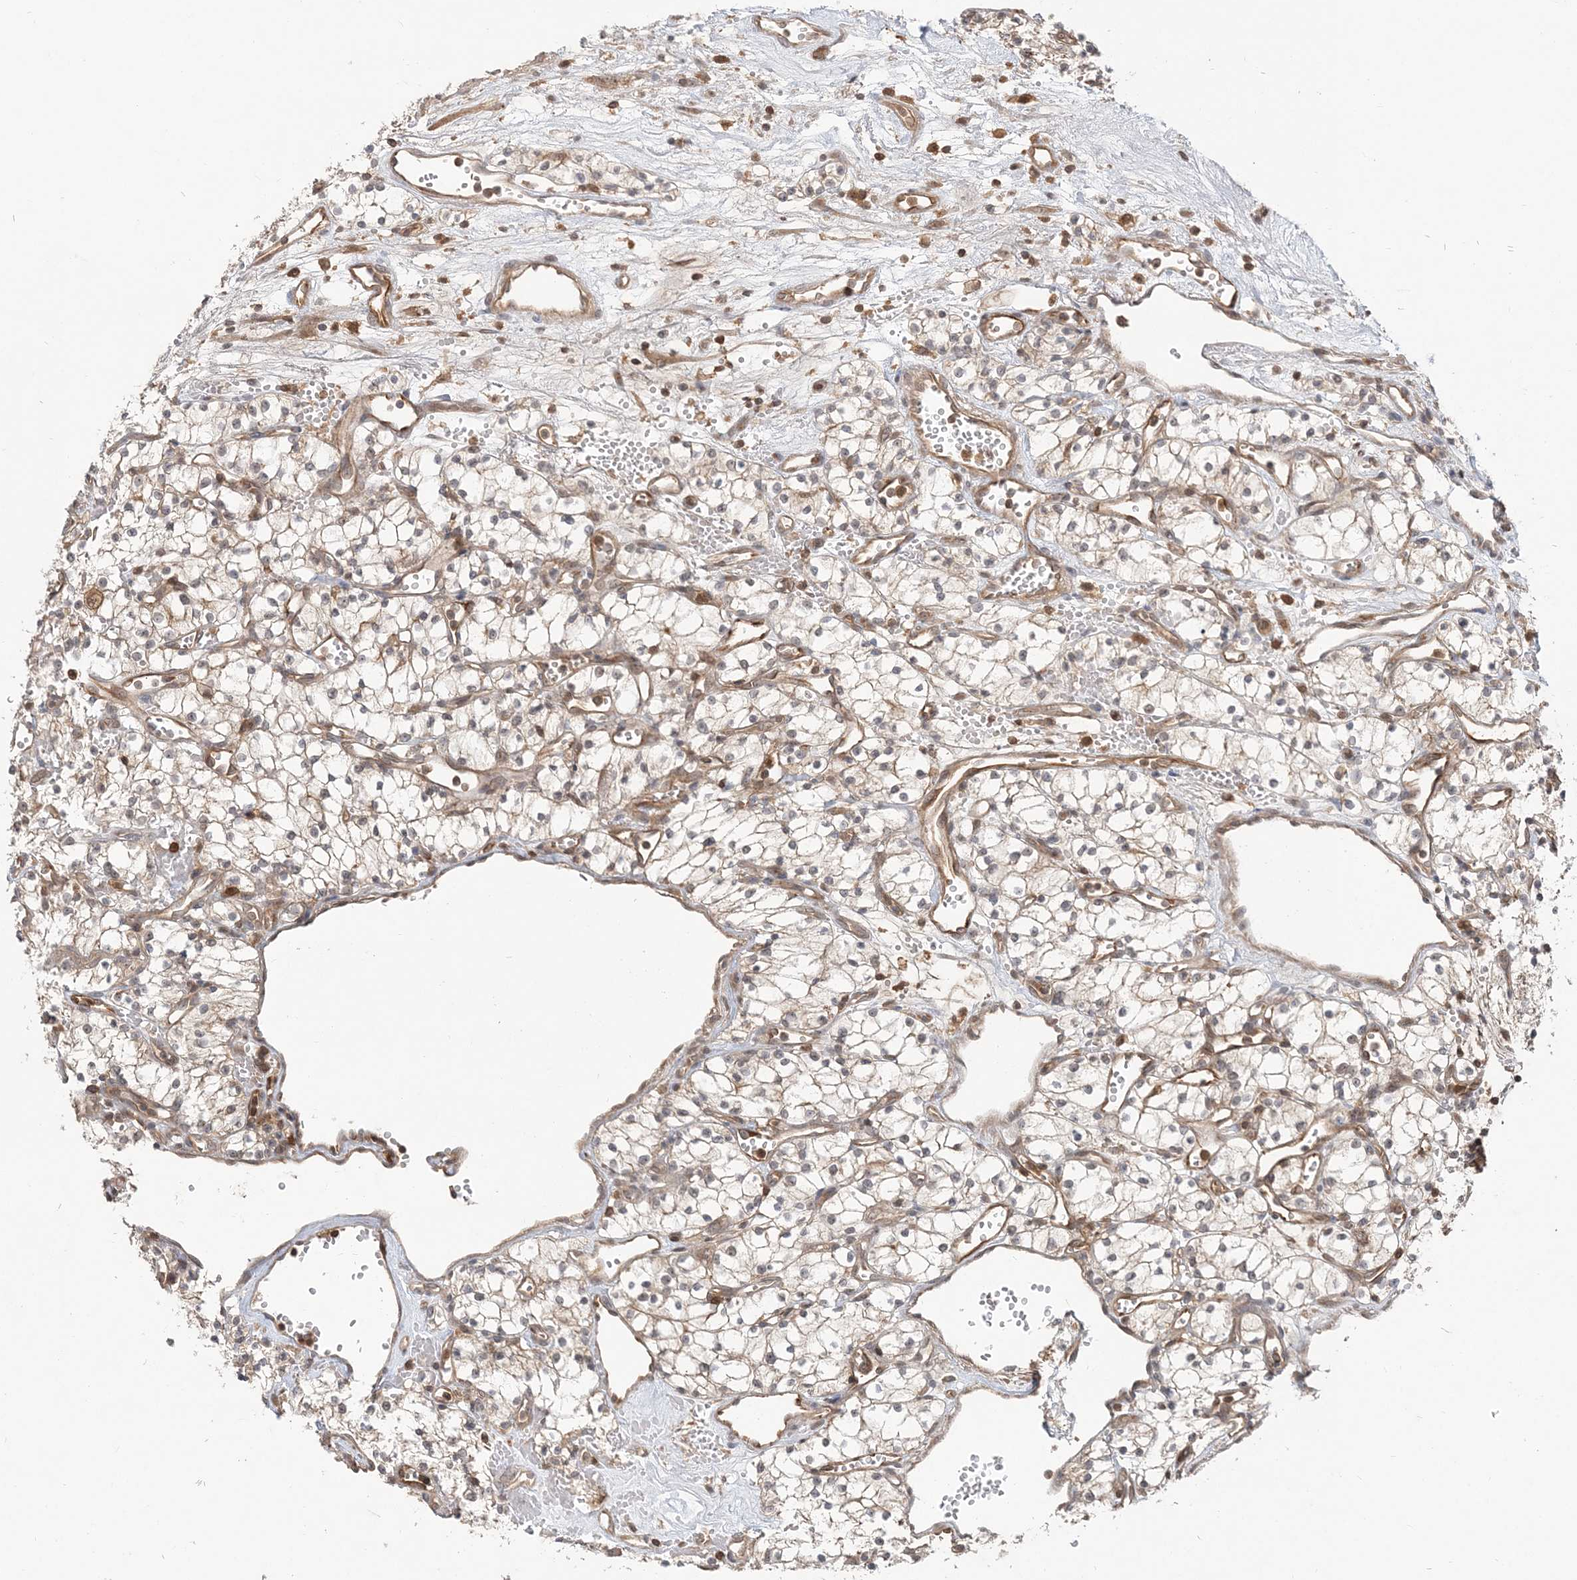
{"staining": {"intensity": "negative", "quantity": "none", "location": "none"}, "tissue": "renal cancer", "cell_type": "Tumor cells", "image_type": "cancer", "snomed": [{"axis": "morphology", "description": "Adenocarcinoma, NOS"}, {"axis": "topography", "description": "Kidney"}], "caption": "DAB (3,3'-diaminobenzidine) immunohistochemical staining of renal cancer demonstrates no significant positivity in tumor cells.", "gene": "CAB39", "patient": {"sex": "male", "age": 59}}